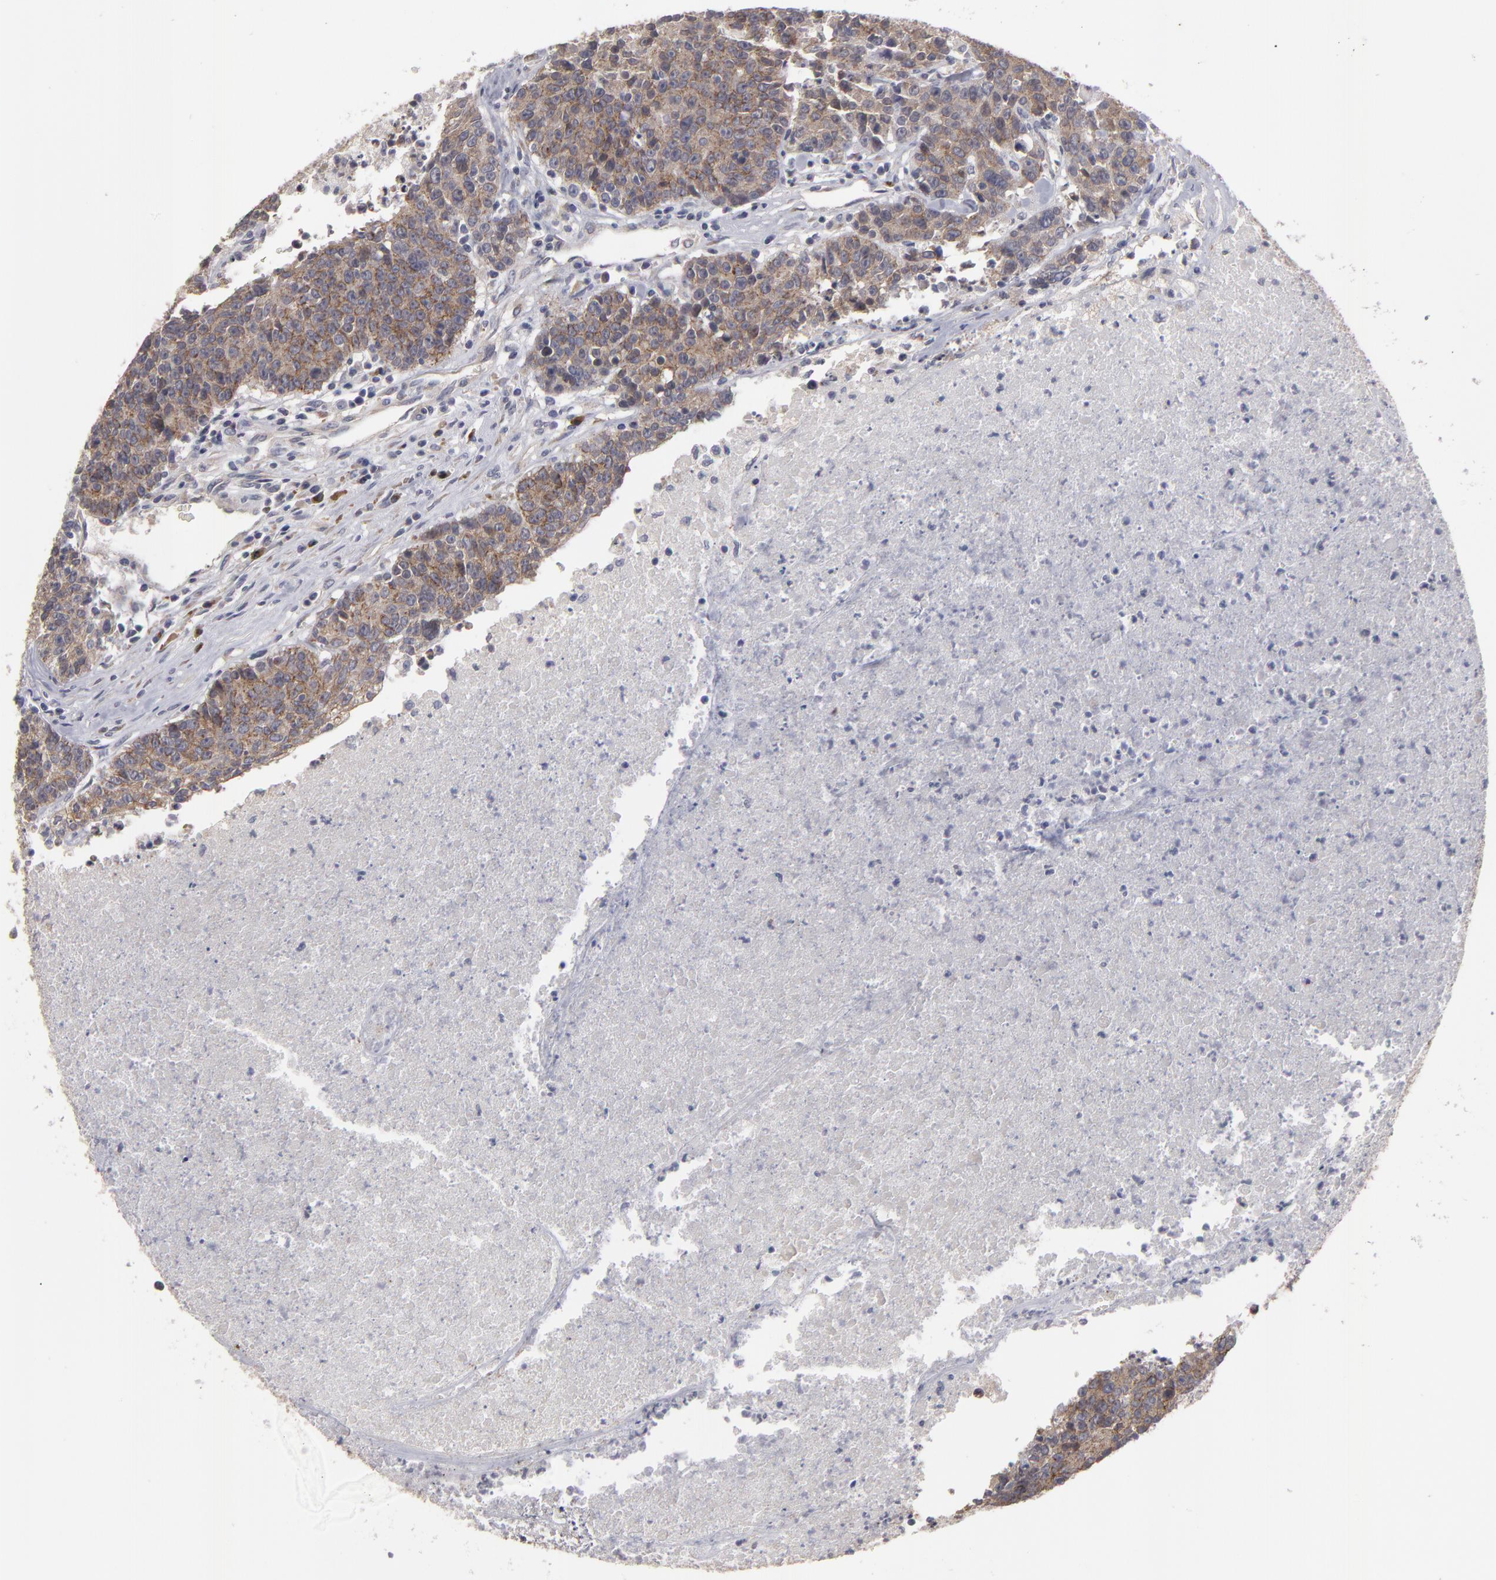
{"staining": {"intensity": "weak", "quantity": ">75%", "location": "cytoplasmic/membranous"}, "tissue": "colorectal cancer", "cell_type": "Tumor cells", "image_type": "cancer", "snomed": [{"axis": "morphology", "description": "Adenocarcinoma, NOS"}, {"axis": "topography", "description": "Colon"}], "caption": "Protein expression analysis of colorectal cancer (adenocarcinoma) exhibits weak cytoplasmic/membranous expression in about >75% of tumor cells. (brown staining indicates protein expression, while blue staining denotes nuclei).", "gene": "SND1", "patient": {"sex": "female", "age": 53}}